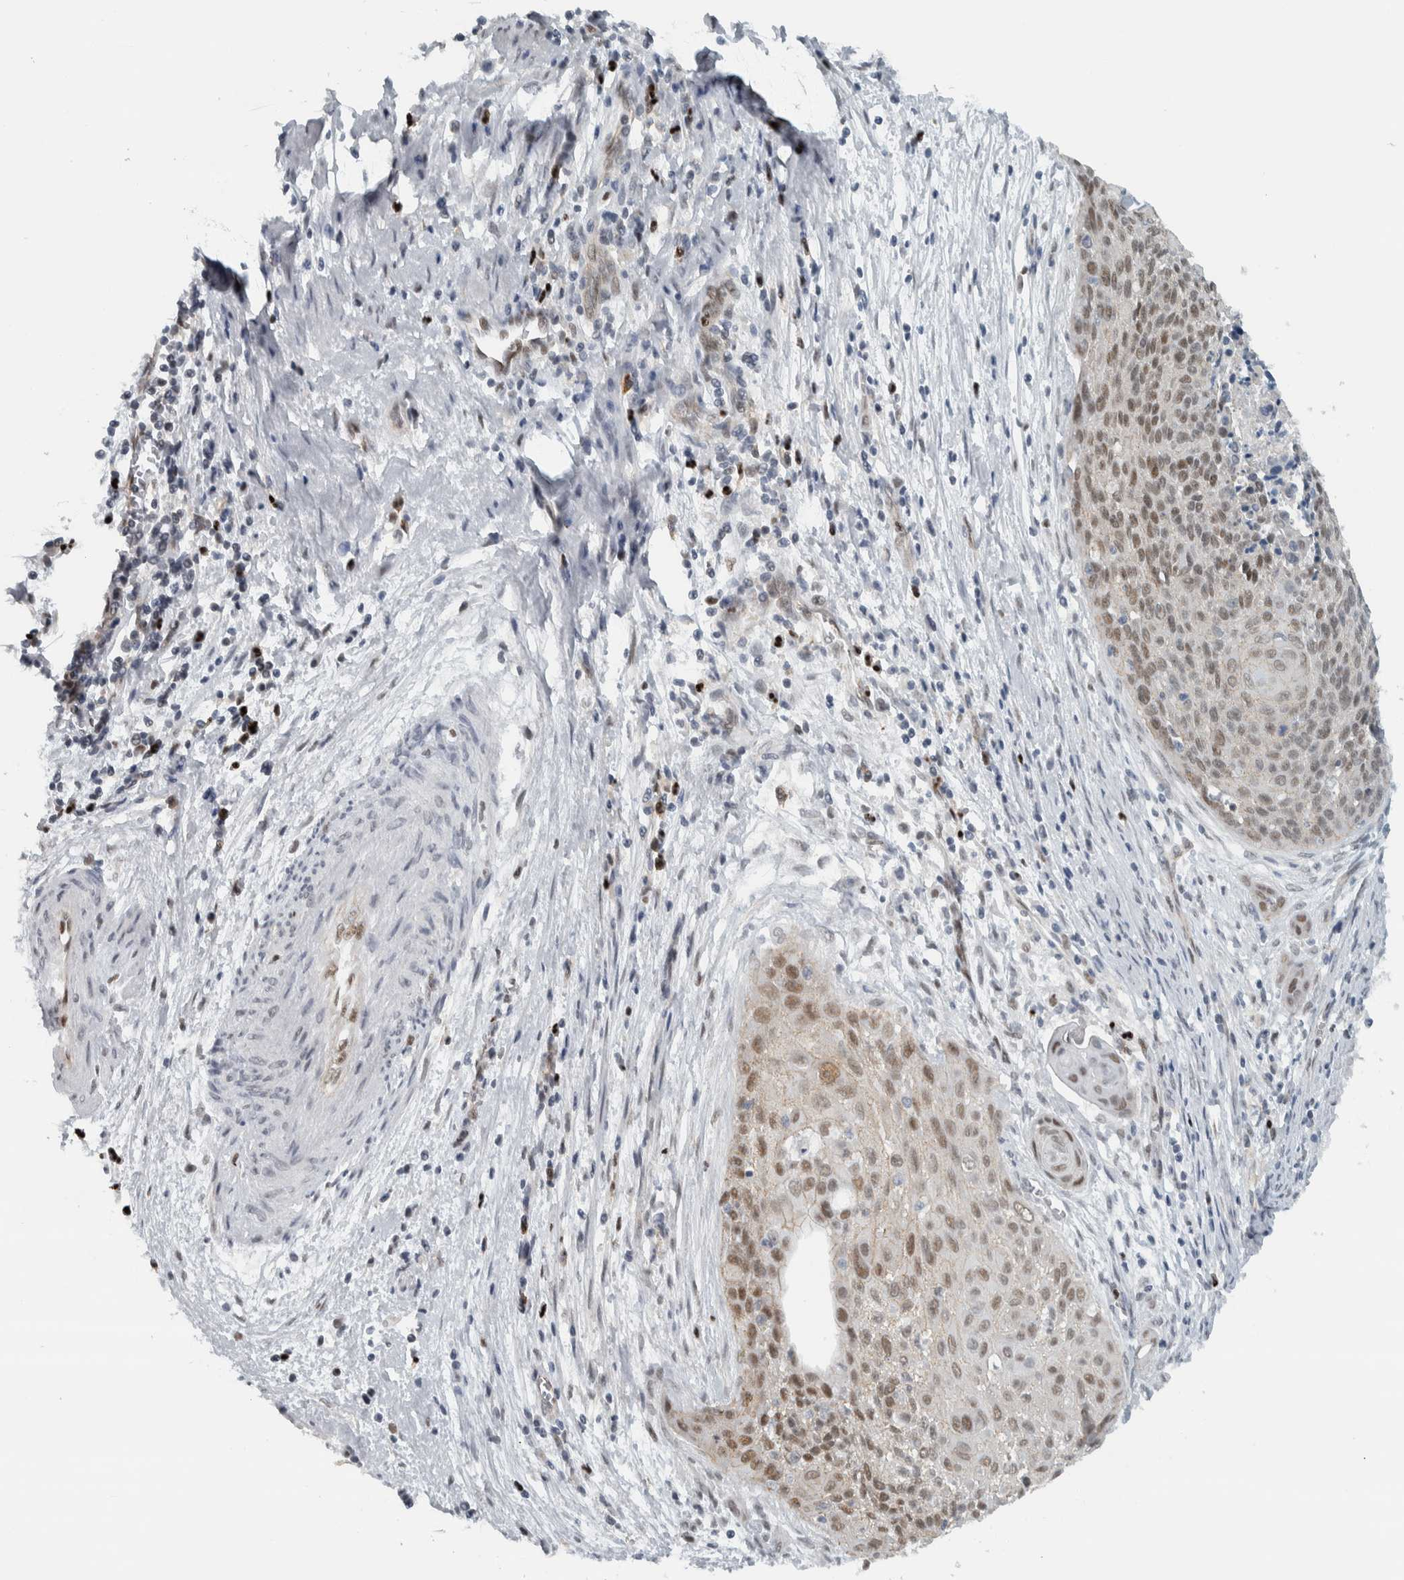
{"staining": {"intensity": "weak", "quantity": ">75%", "location": "nuclear"}, "tissue": "cervical cancer", "cell_type": "Tumor cells", "image_type": "cancer", "snomed": [{"axis": "morphology", "description": "Squamous cell carcinoma, NOS"}, {"axis": "topography", "description": "Cervix"}], "caption": "IHC (DAB) staining of cervical cancer (squamous cell carcinoma) shows weak nuclear protein expression in approximately >75% of tumor cells.", "gene": "ADPRM", "patient": {"sex": "female", "age": 55}}